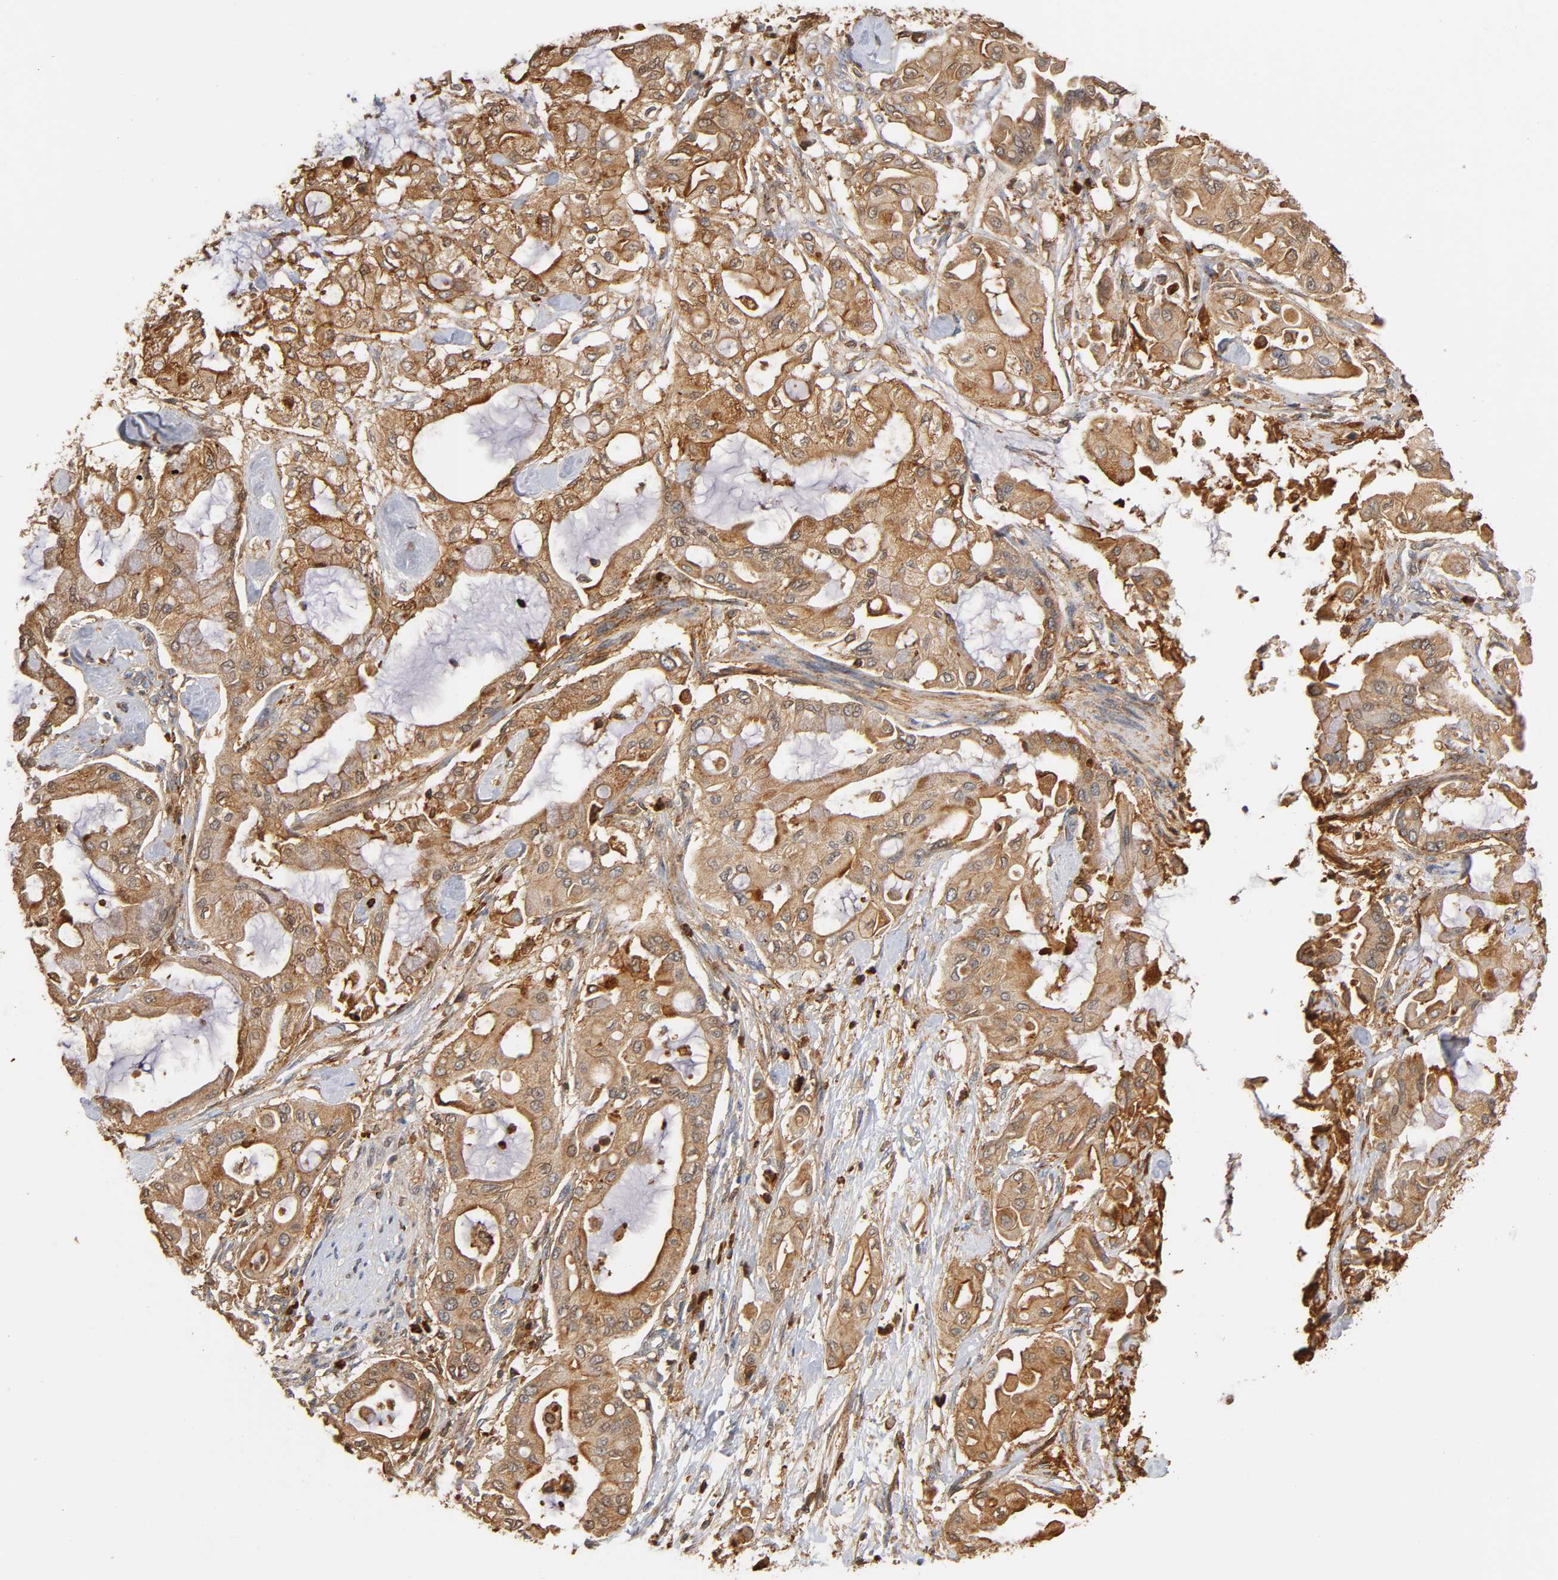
{"staining": {"intensity": "weak", "quantity": ">75%", "location": "cytoplasmic/membranous"}, "tissue": "pancreatic cancer", "cell_type": "Tumor cells", "image_type": "cancer", "snomed": [{"axis": "morphology", "description": "Adenocarcinoma, NOS"}, {"axis": "morphology", "description": "Adenocarcinoma, metastatic, NOS"}, {"axis": "topography", "description": "Lymph node"}, {"axis": "topography", "description": "Pancreas"}, {"axis": "topography", "description": "Duodenum"}], "caption": "Pancreatic cancer (metastatic adenocarcinoma) stained with DAB (3,3'-diaminobenzidine) immunohistochemistry demonstrates low levels of weak cytoplasmic/membranous staining in about >75% of tumor cells.", "gene": "ANXA11", "patient": {"sex": "female", "age": 64}}